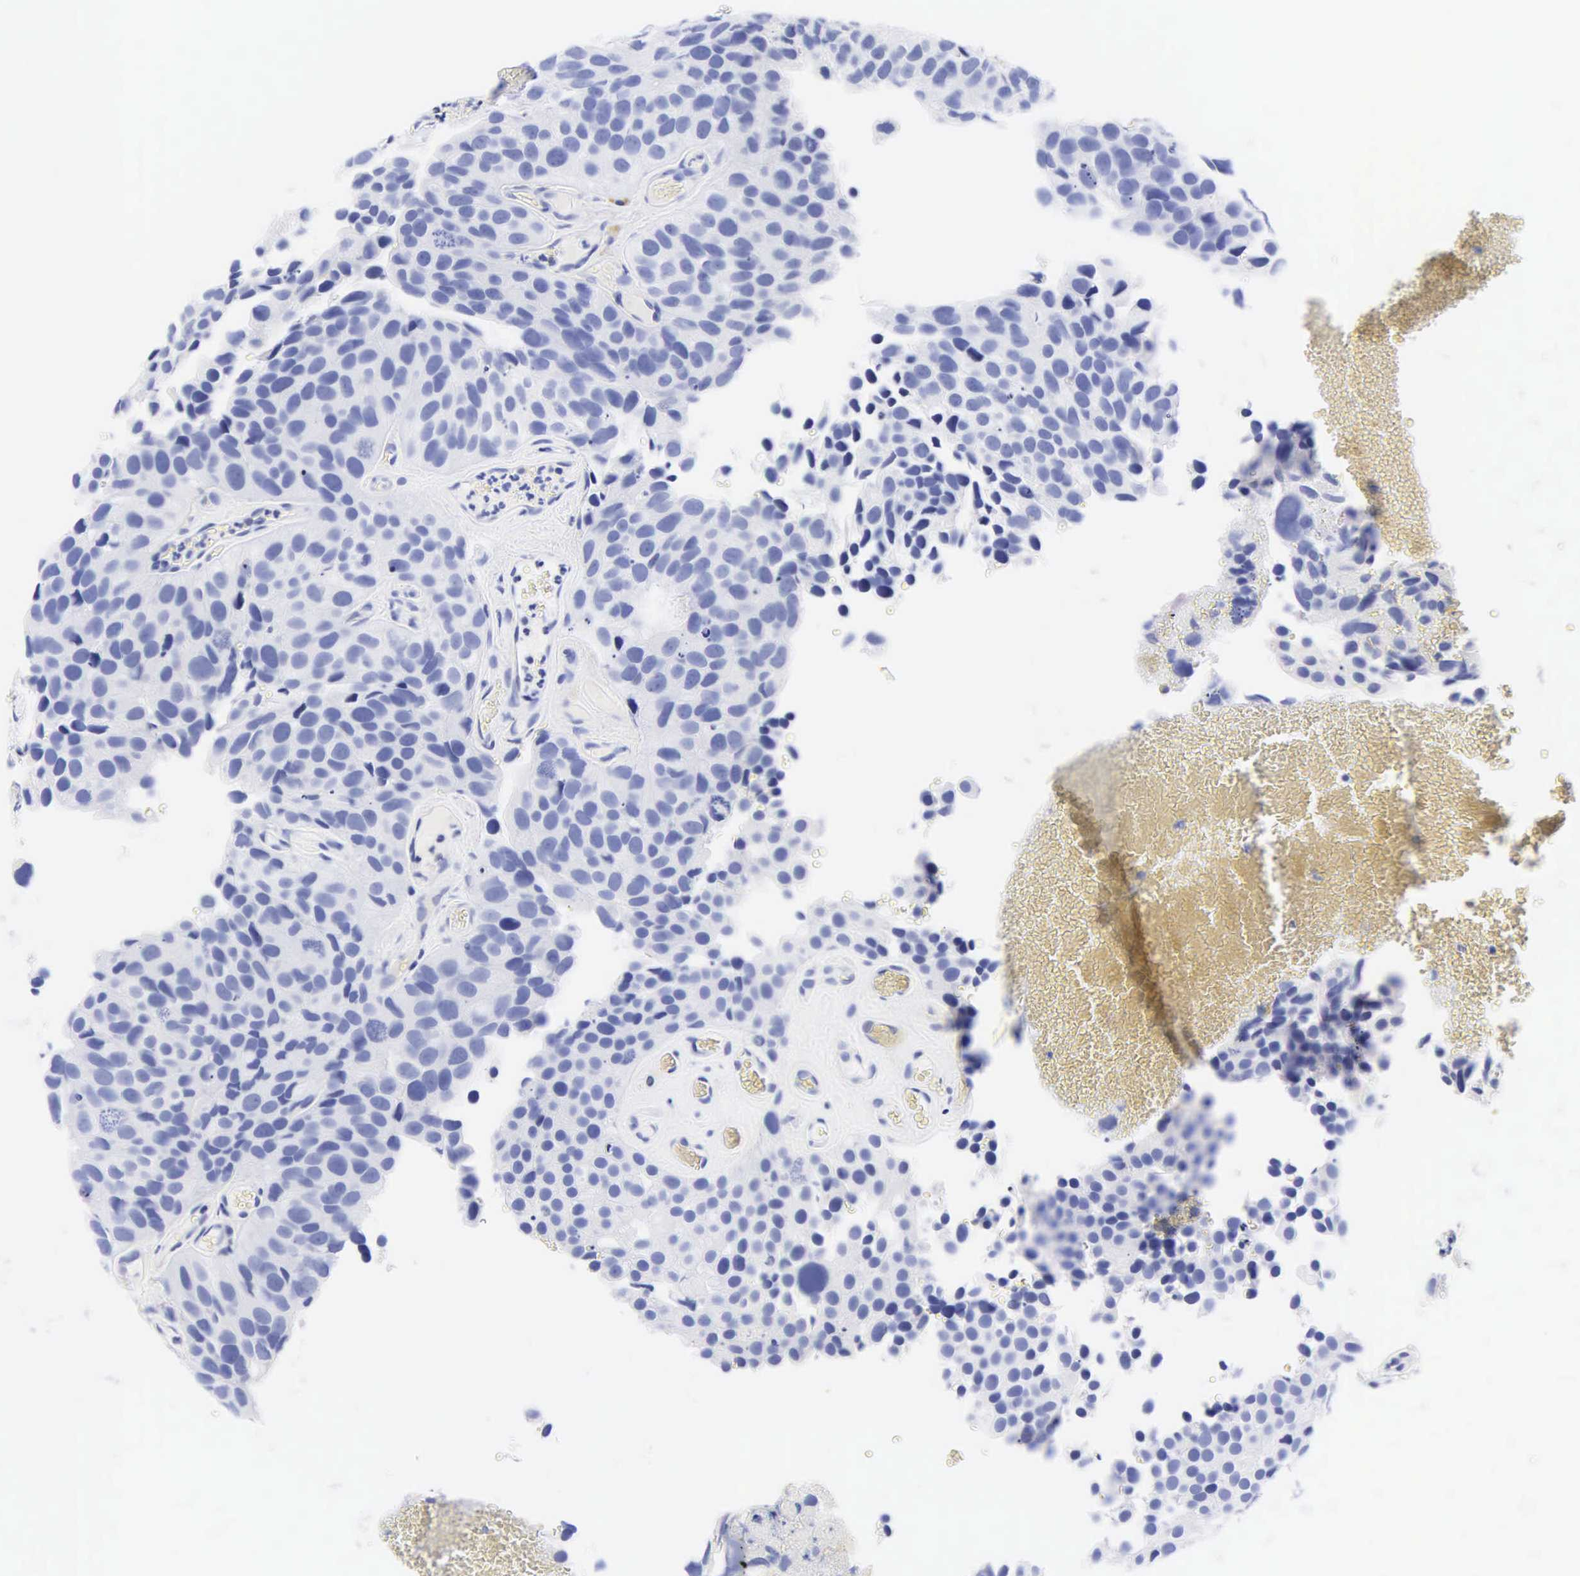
{"staining": {"intensity": "negative", "quantity": "none", "location": "none"}, "tissue": "urothelial cancer", "cell_type": "Tumor cells", "image_type": "cancer", "snomed": [{"axis": "morphology", "description": "Urothelial carcinoma, High grade"}, {"axis": "topography", "description": "Urinary bladder"}], "caption": "A histopathology image of urothelial cancer stained for a protein demonstrates no brown staining in tumor cells. (Brightfield microscopy of DAB (3,3'-diaminobenzidine) immunohistochemistry (IHC) at high magnification).", "gene": "DES", "patient": {"sex": "male", "age": 72}}